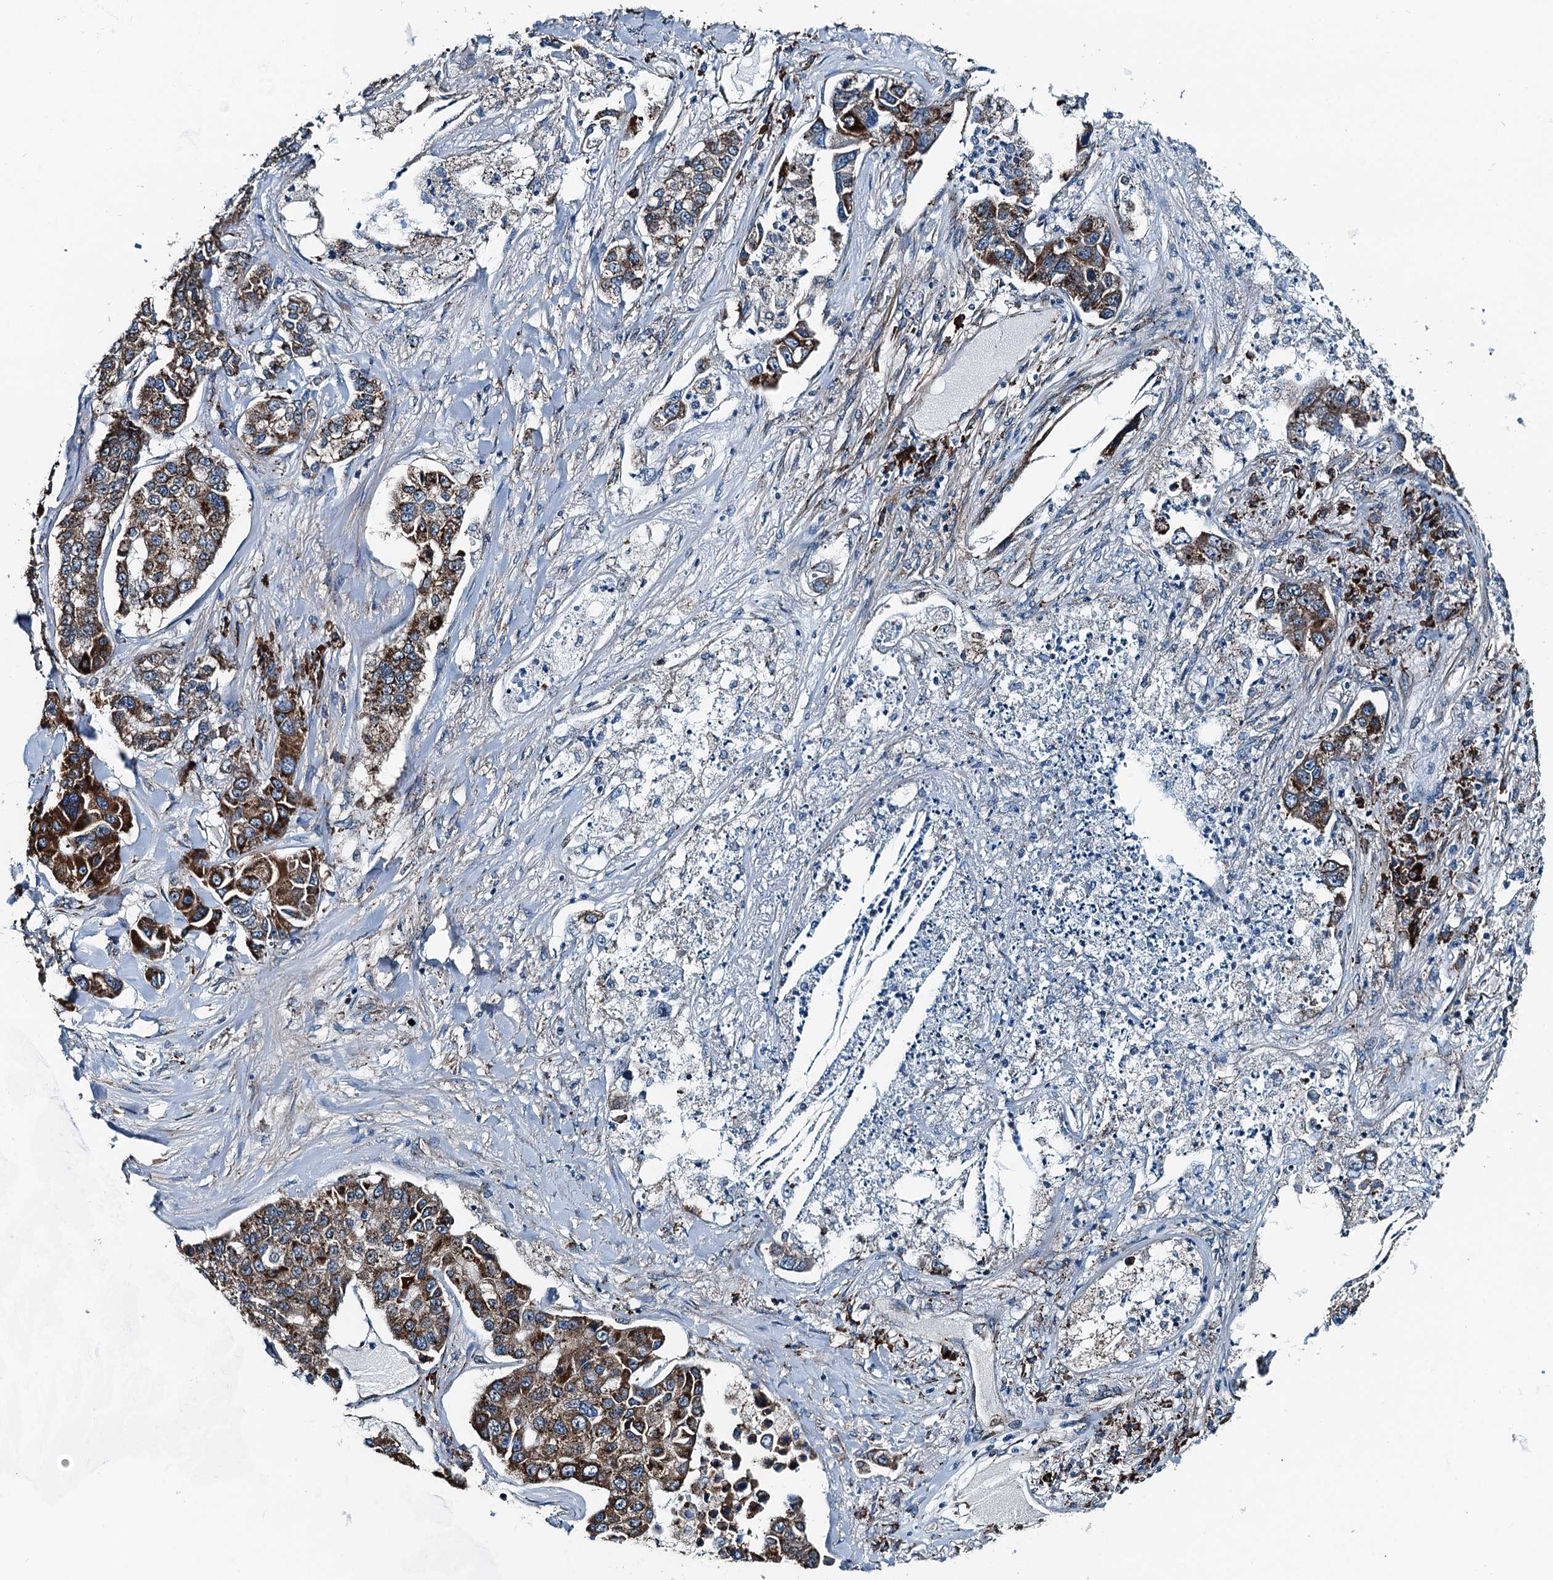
{"staining": {"intensity": "strong", "quantity": ">75%", "location": "cytoplasmic/membranous"}, "tissue": "lung cancer", "cell_type": "Tumor cells", "image_type": "cancer", "snomed": [{"axis": "morphology", "description": "Adenocarcinoma, NOS"}, {"axis": "topography", "description": "Lung"}], "caption": "High-power microscopy captured an immunohistochemistry photomicrograph of adenocarcinoma (lung), revealing strong cytoplasmic/membranous staining in approximately >75% of tumor cells.", "gene": "TAMALIN", "patient": {"sex": "male", "age": 49}}